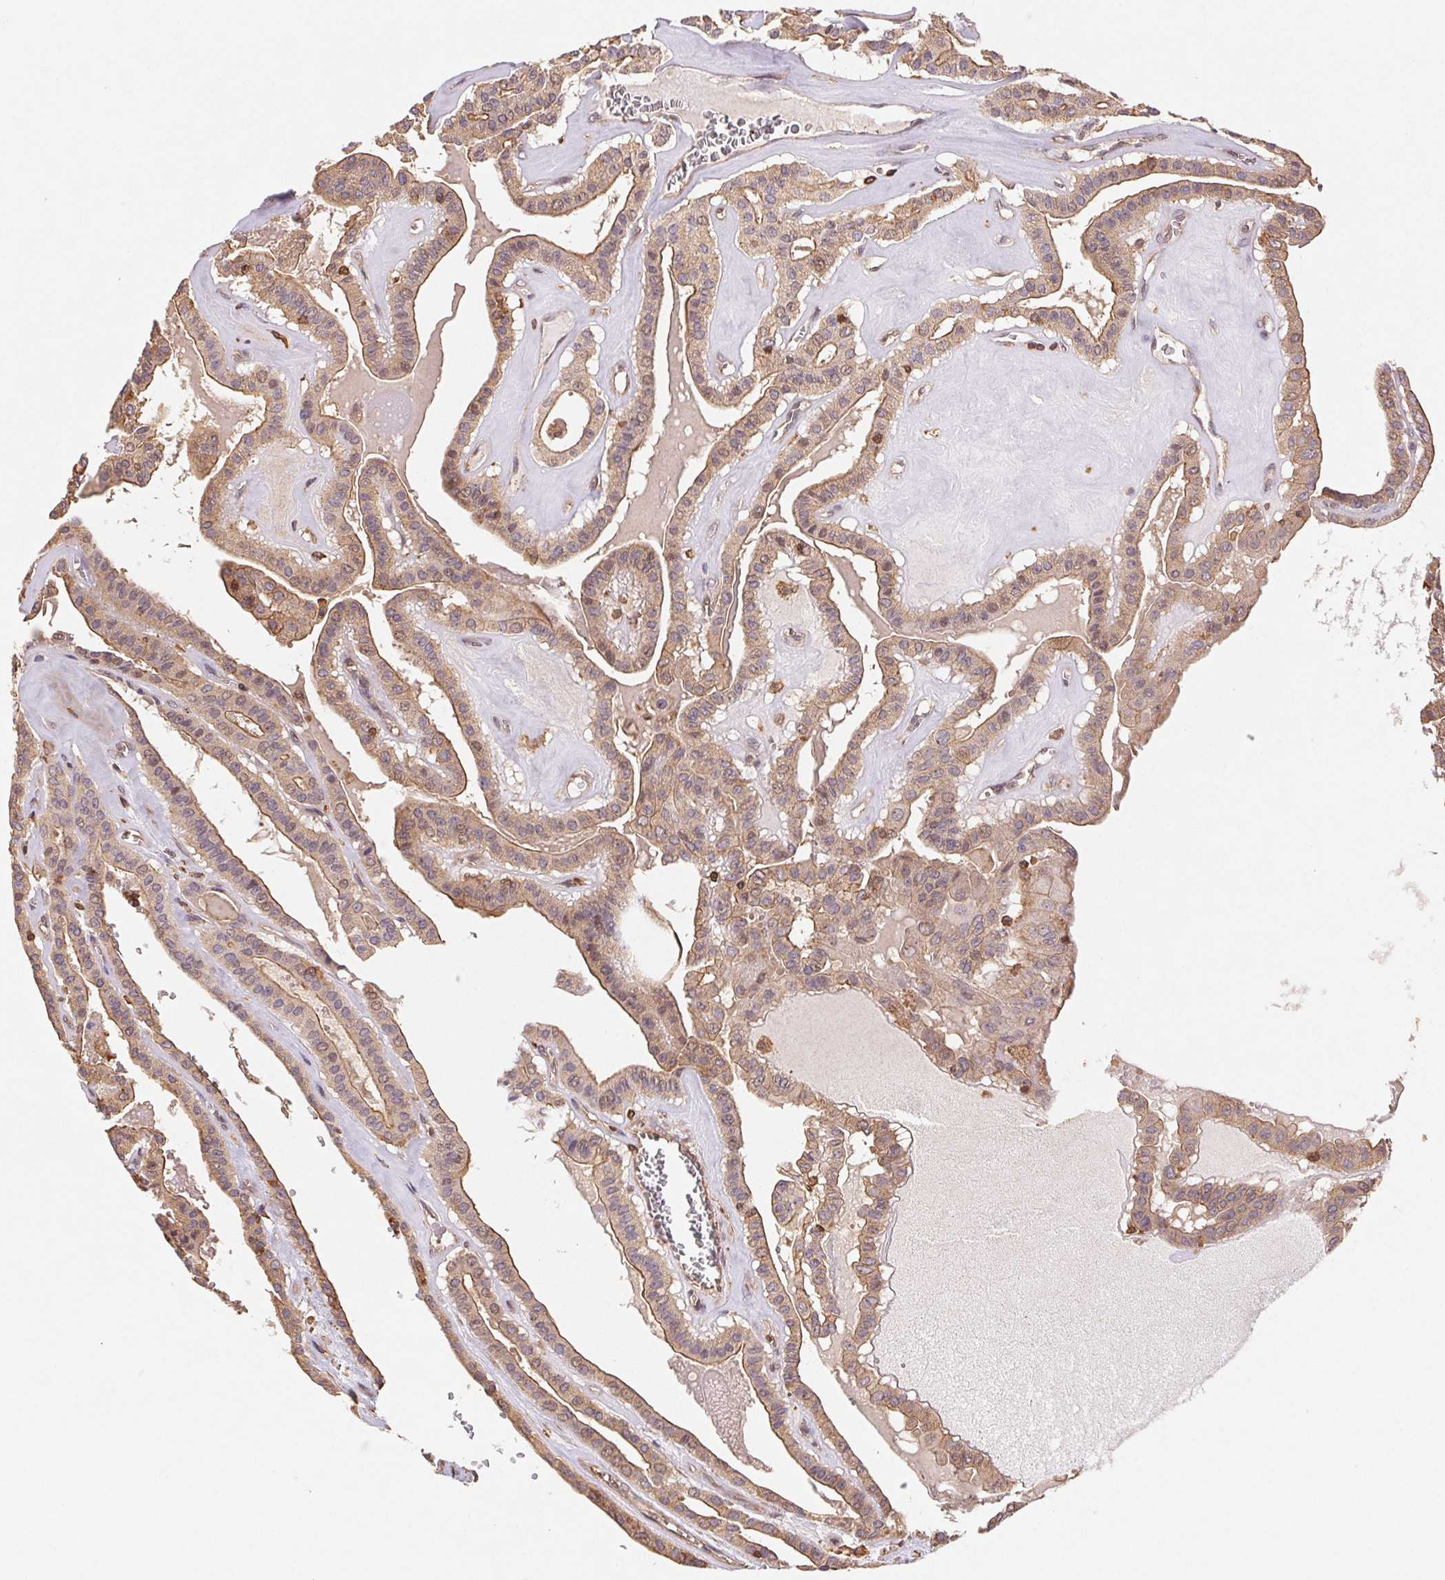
{"staining": {"intensity": "moderate", "quantity": ">75%", "location": "cytoplasmic/membranous"}, "tissue": "thyroid cancer", "cell_type": "Tumor cells", "image_type": "cancer", "snomed": [{"axis": "morphology", "description": "Papillary adenocarcinoma, NOS"}, {"axis": "topography", "description": "Thyroid gland"}], "caption": "Immunohistochemical staining of papillary adenocarcinoma (thyroid) shows medium levels of moderate cytoplasmic/membranous protein staining in approximately >75% of tumor cells.", "gene": "ATG10", "patient": {"sex": "male", "age": 52}}